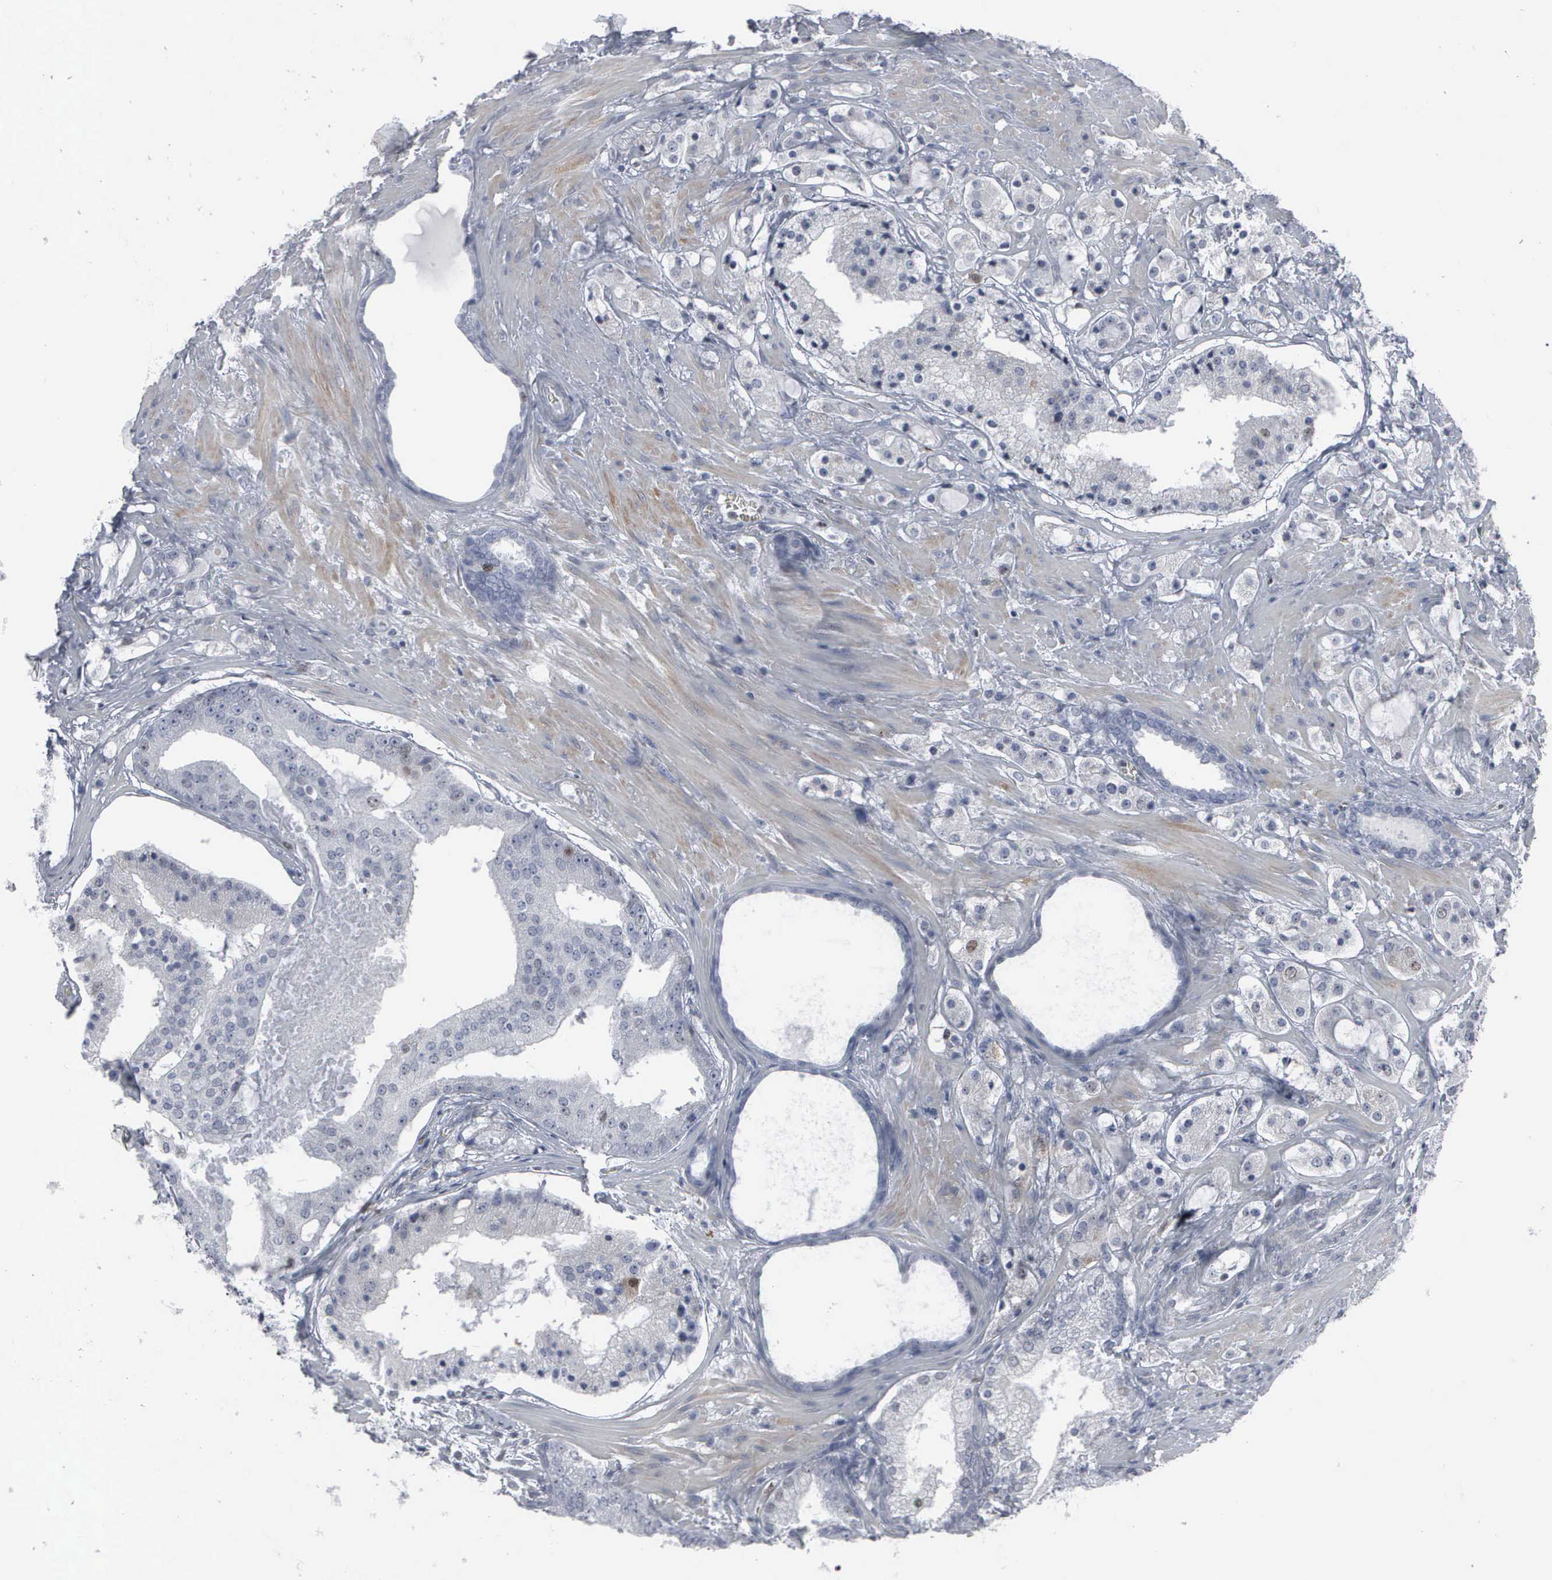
{"staining": {"intensity": "negative", "quantity": "none", "location": "none"}, "tissue": "prostate cancer", "cell_type": "Tumor cells", "image_type": "cancer", "snomed": [{"axis": "morphology", "description": "Adenocarcinoma, High grade"}, {"axis": "topography", "description": "Prostate"}], "caption": "High magnification brightfield microscopy of prostate adenocarcinoma (high-grade) stained with DAB (brown) and counterstained with hematoxylin (blue): tumor cells show no significant positivity.", "gene": "CCND3", "patient": {"sex": "male", "age": 68}}